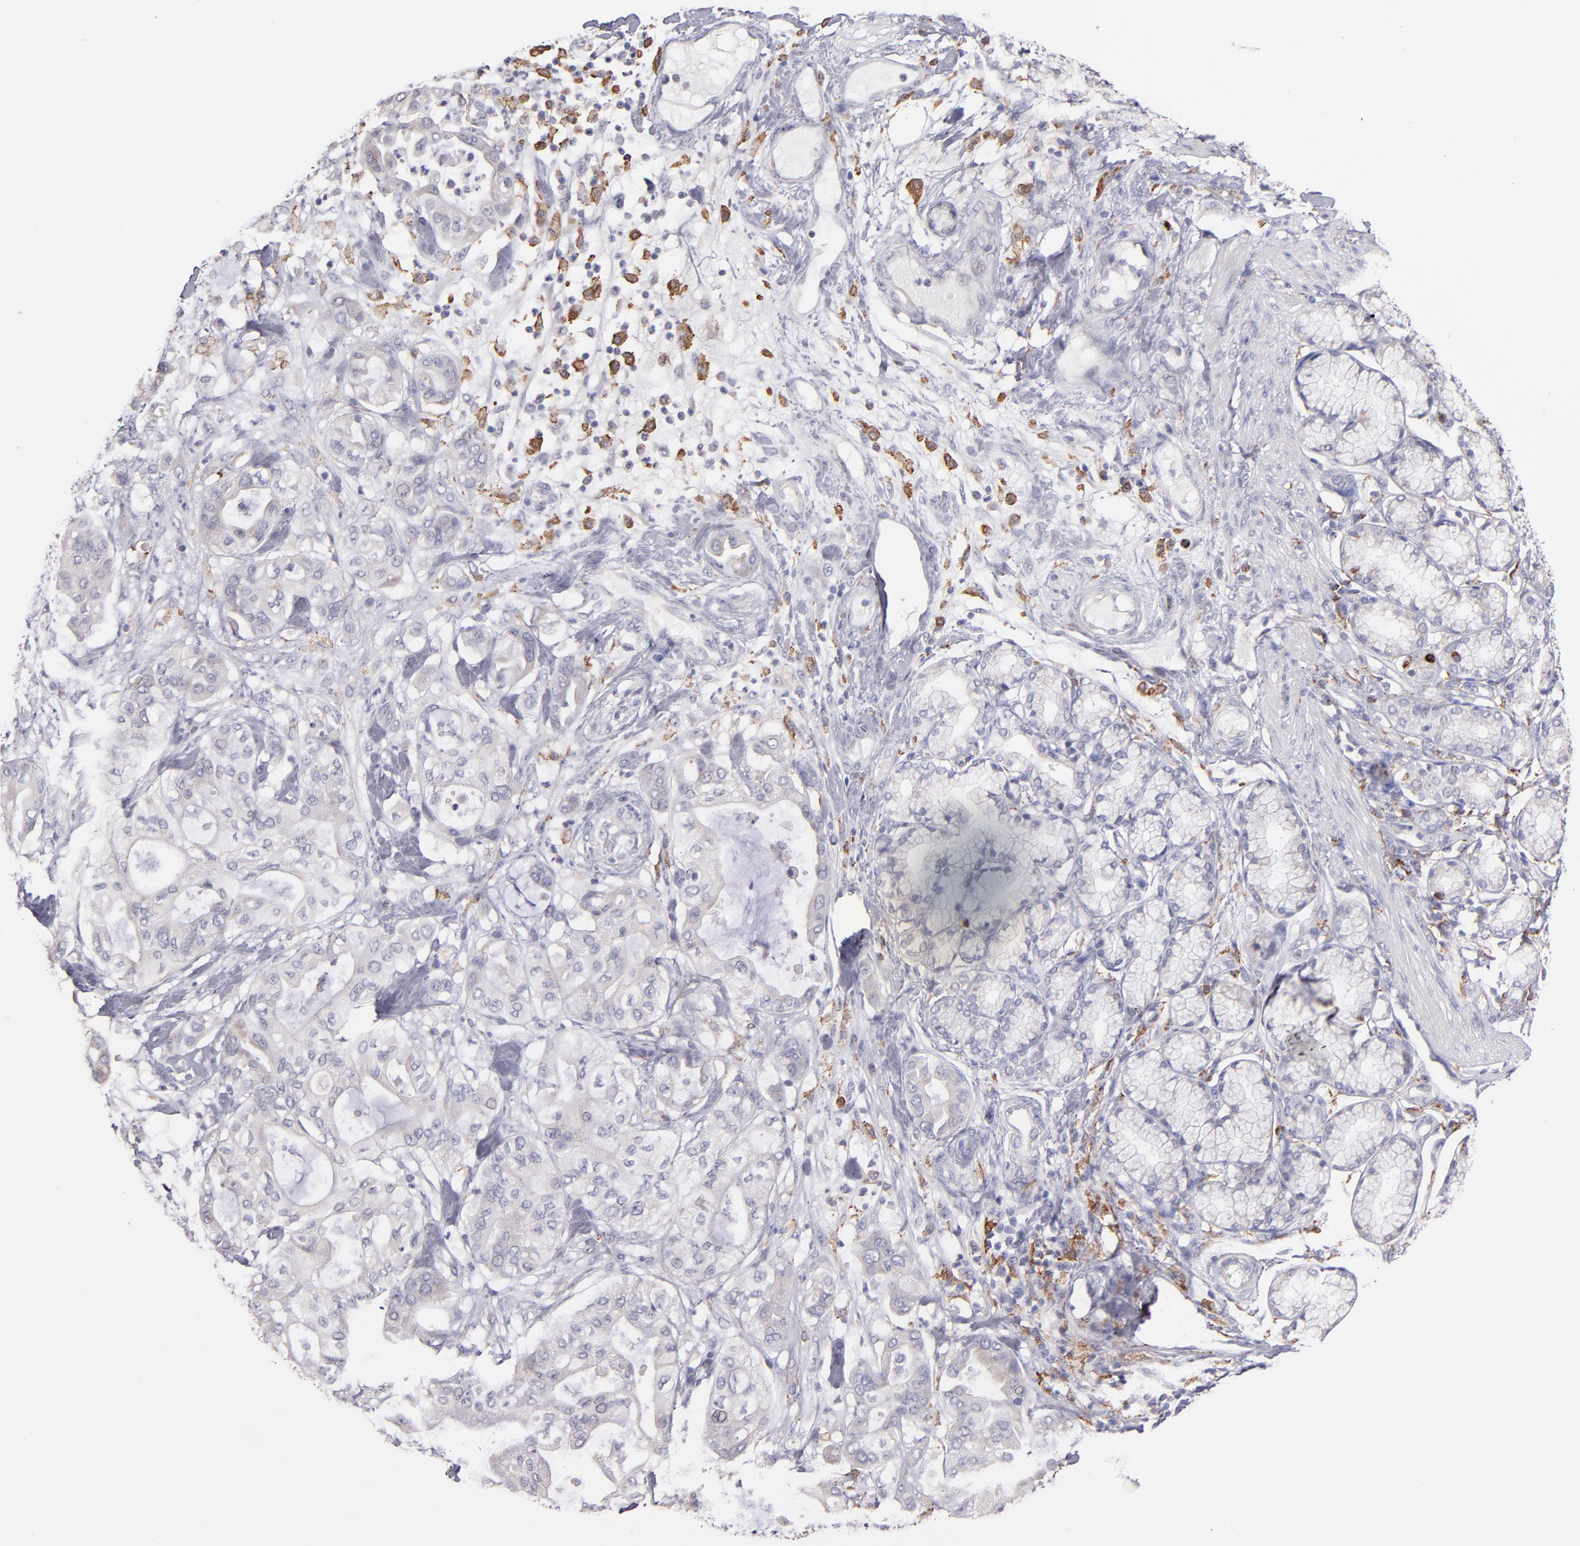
{"staining": {"intensity": "weak", "quantity": "<25%", "location": "cytoplasmic/membranous"}, "tissue": "pancreatic cancer", "cell_type": "Tumor cells", "image_type": "cancer", "snomed": [{"axis": "morphology", "description": "Adenocarcinoma, NOS"}, {"axis": "morphology", "description": "Adenocarcinoma, metastatic, NOS"}, {"axis": "topography", "description": "Lymph node"}, {"axis": "topography", "description": "Pancreas"}, {"axis": "topography", "description": "Duodenum"}], "caption": "Immunohistochemistry (IHC) of metastatic adenocarcinoma (pancreatic) displays no staining in tumor cells.", "gene": "GLDC", "patient": {"sex": "female", "age": 64}}